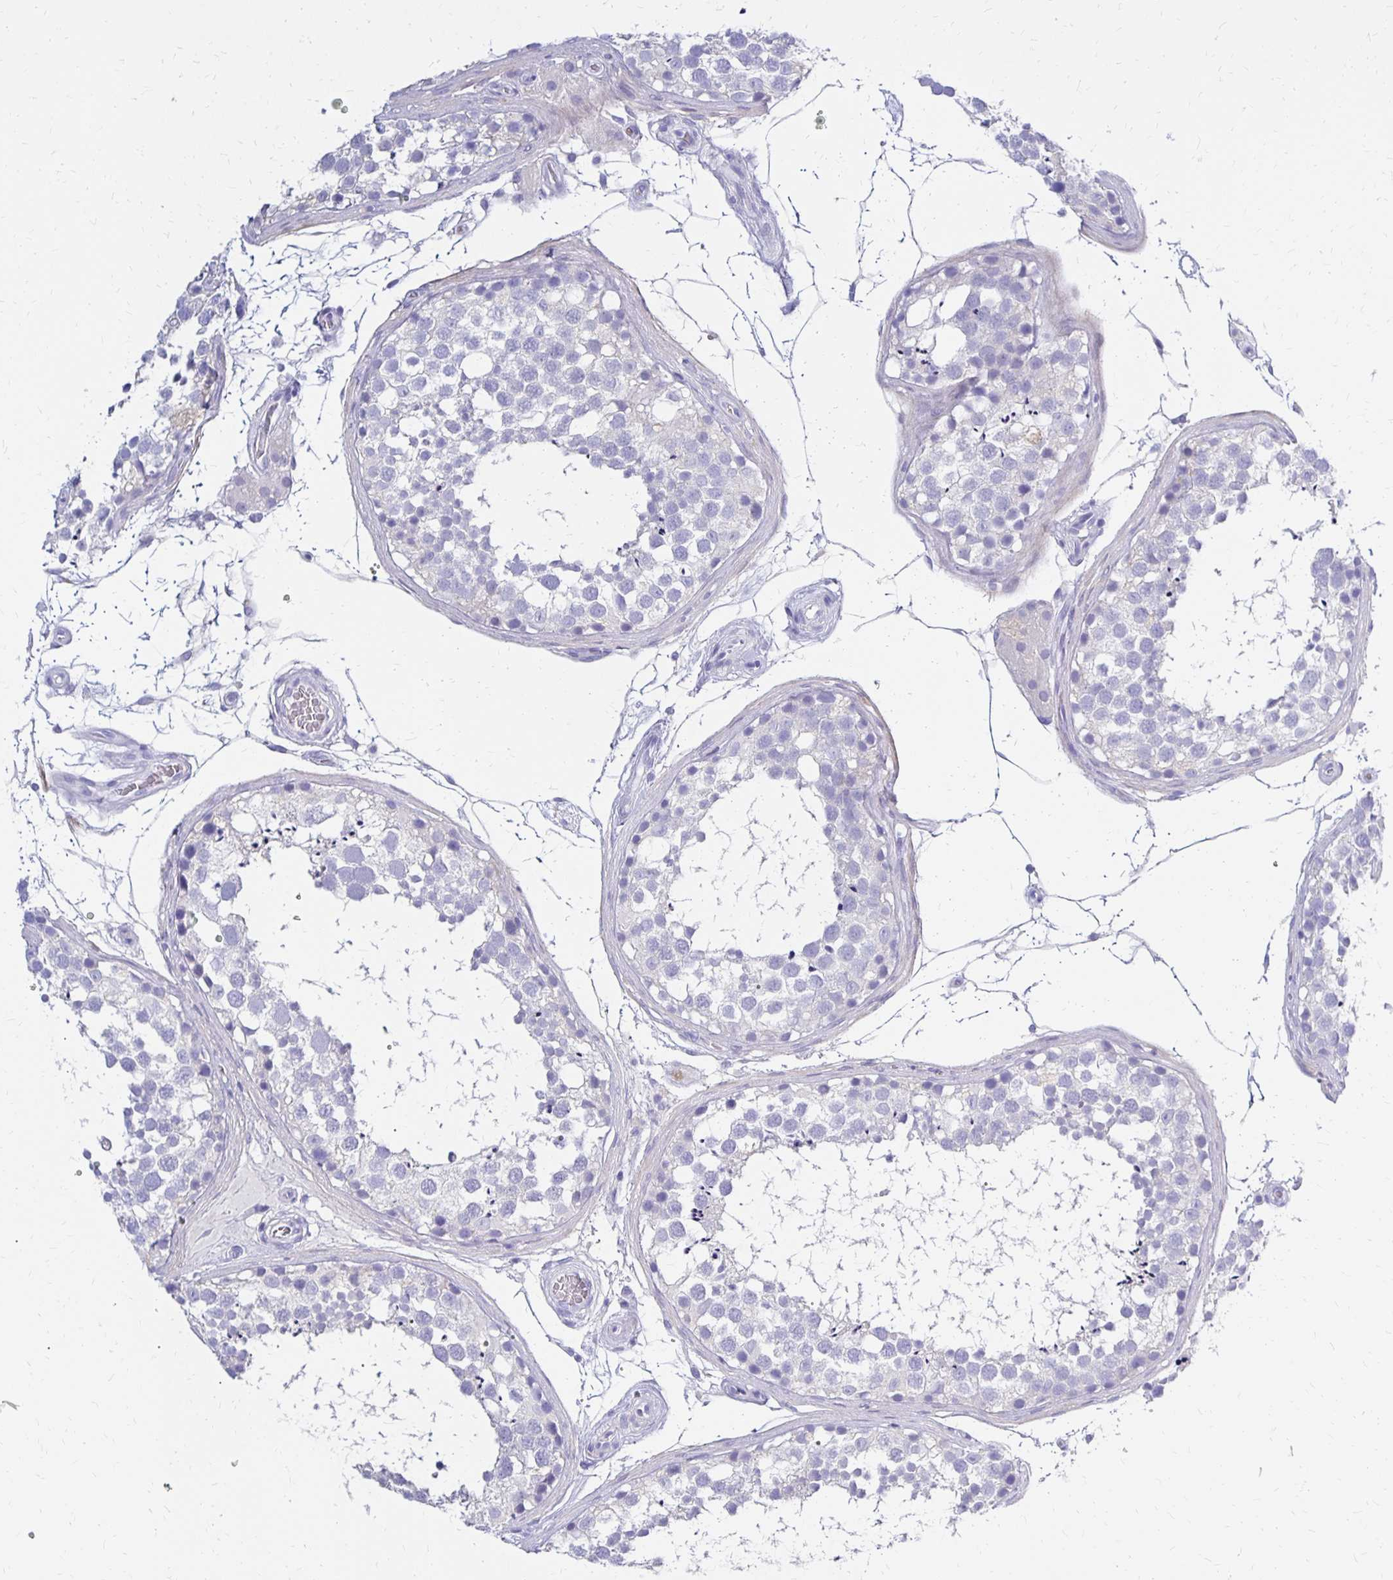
{"staining": {"intensity": "negative", "quantity": "none", "location": "none"}, "tissue": "testis", "cell_type": "Cells in seminiferous ducts", "image_type": "normal", "snomed": [{"axis": "morphology", "description": "Normal tissue, NOS"}, {"axis": "morphology", "description": "Seminoma, NOS"}, {"axis": "topography", "description": "Testis"}], "caption": "Protein analysis of unremarkable testis displays no significant expression in cells in seminiferous ducts. (DAB (3,3'-diaminobenzidine) immunohistochemistry (IHC) visualized using brightfield microscopy, high magnification).", "gene": "FNTB", "patient": {"sex": "male", "age": 65}}